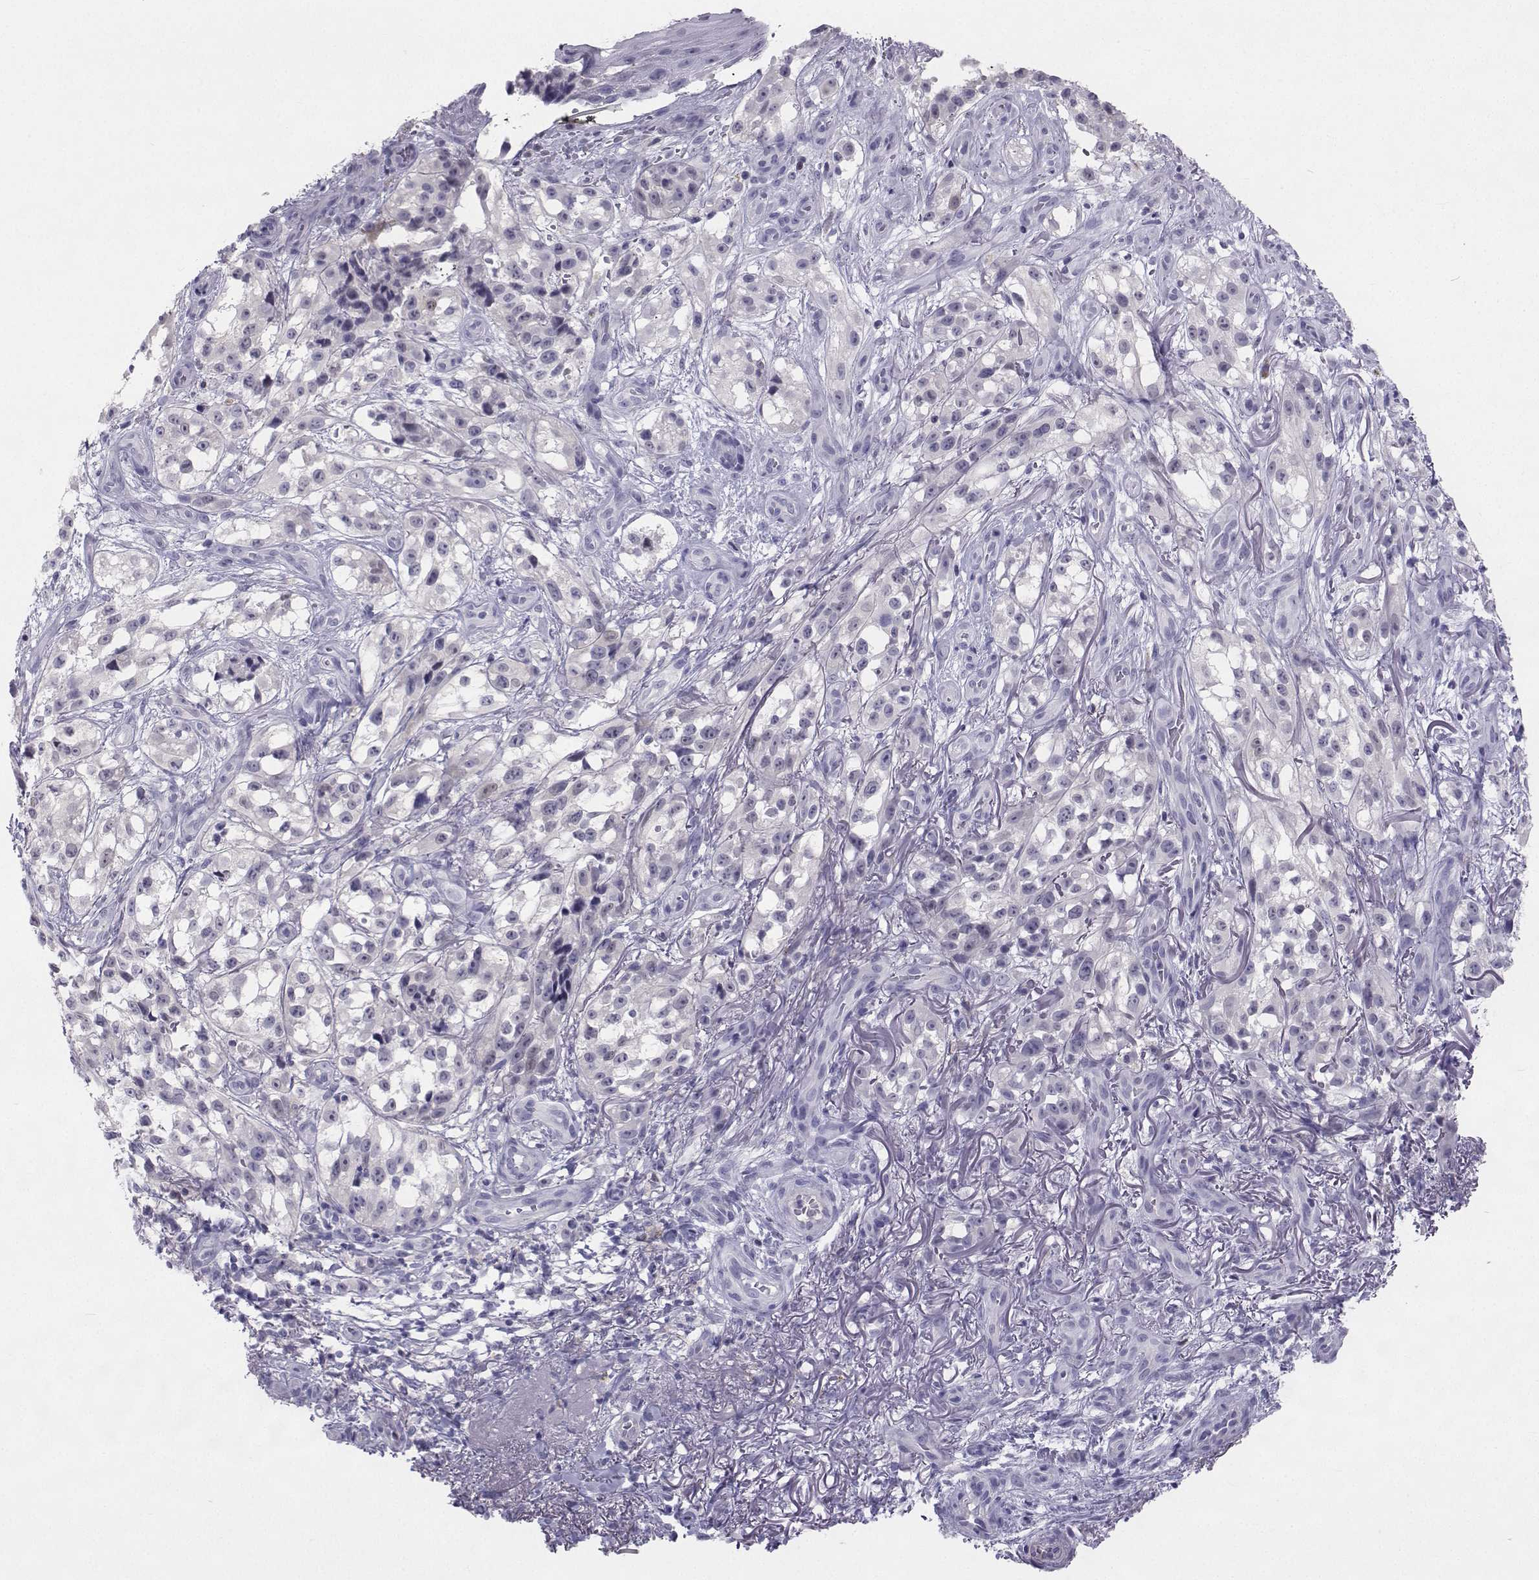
{"staining": {"intensity": "negative", "quantity": "none", "location": "none"}, "tissue": "melanoma", "cell_type": "Tumor cells", "image_type": "cancer", "snomed": [{"axis": "morphology", "description": "Malignant melanoma, NOS"}, {"axis": "topography", "description": "Skin"}], "caption": "The micrograph reveals no staining of tumor cells in melanoma. (DAB immunohistochemistry visualized using brightfield microscopy, high magnification).", "gene": "GALM", "patient": {"sex": "female", "age": 85}}